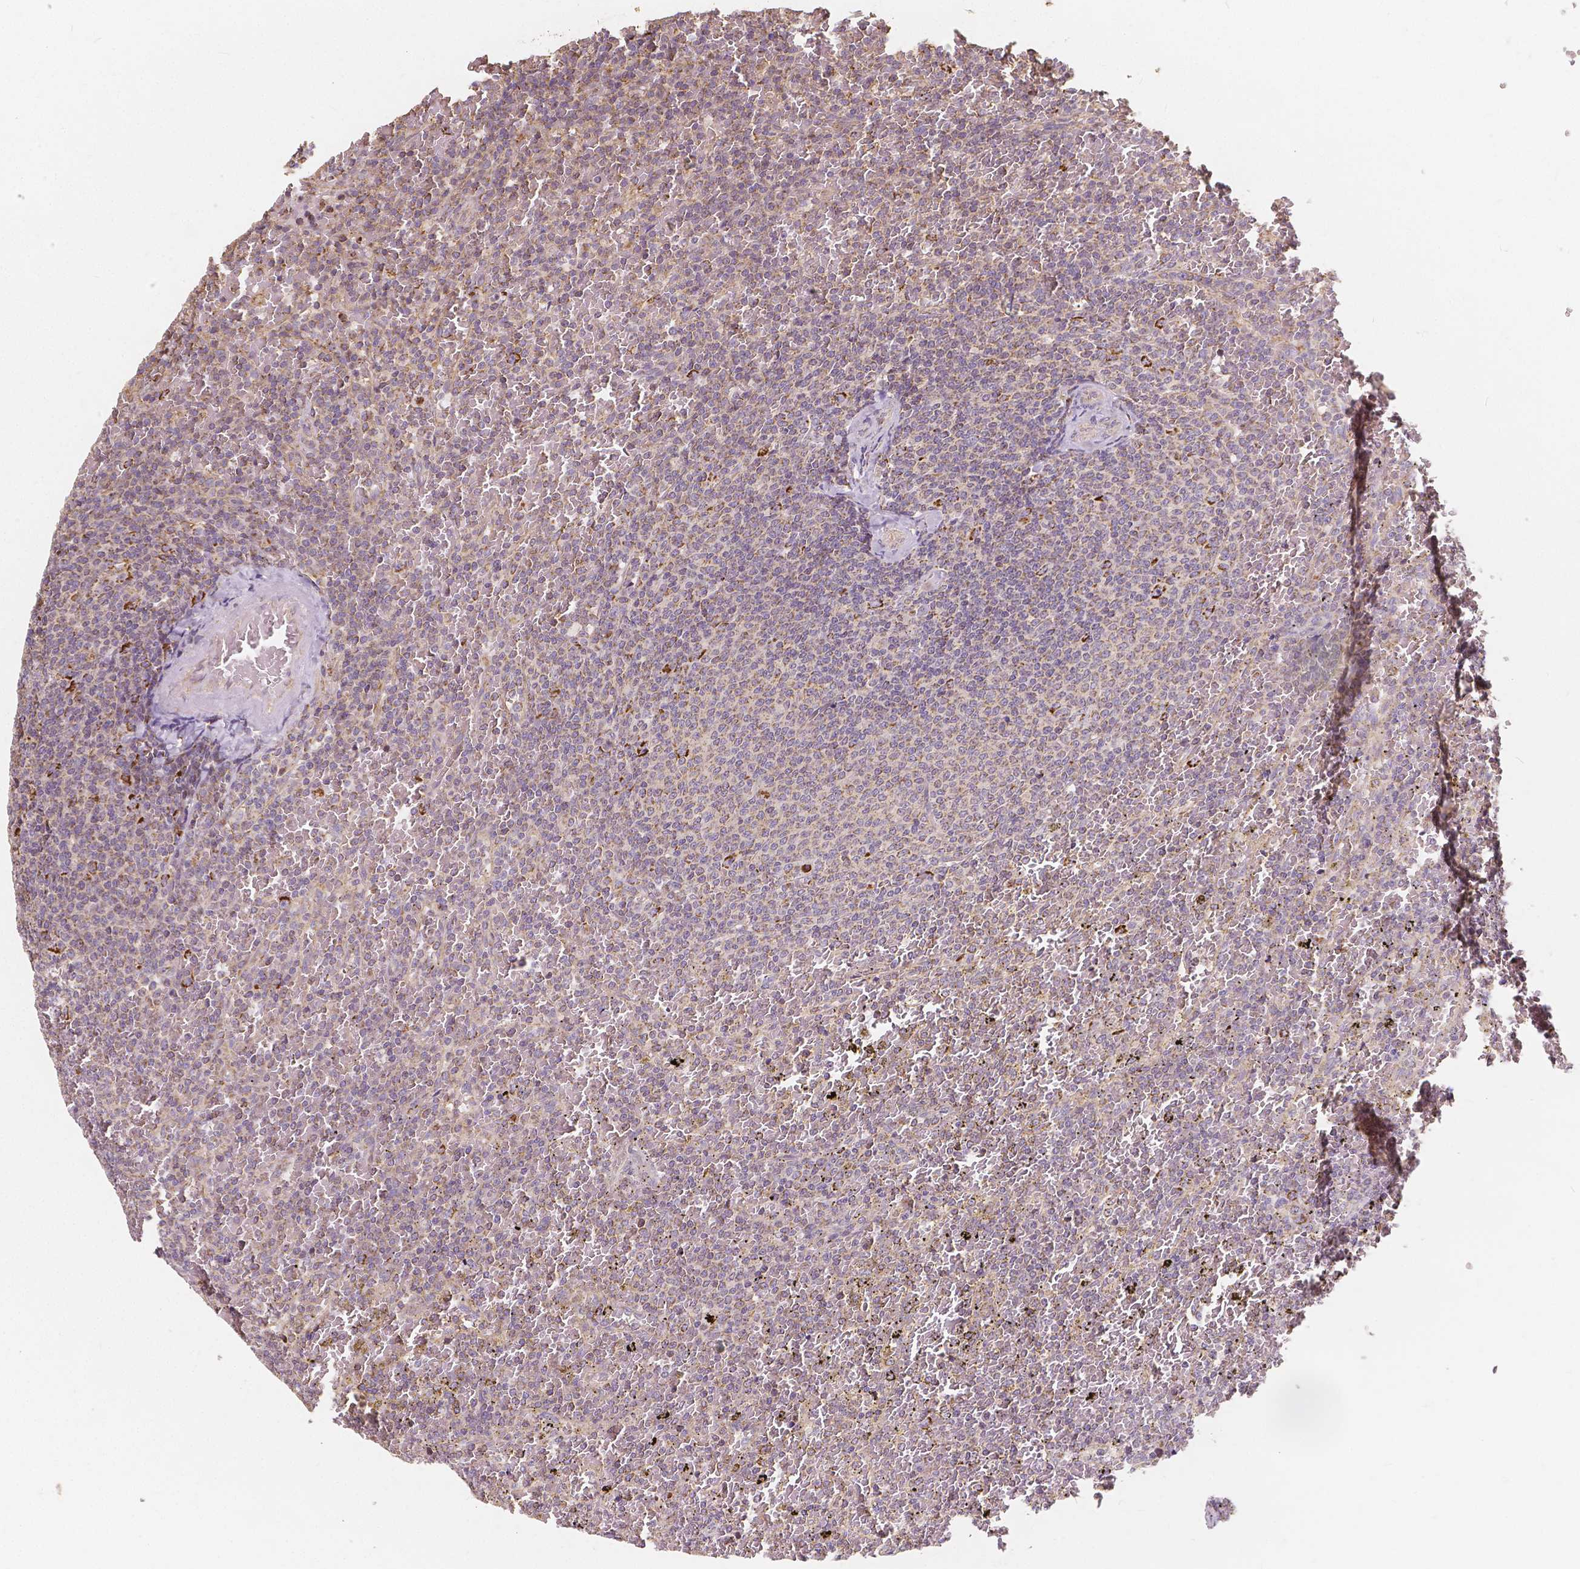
{"staining": {"intensity": "weak", "quantity": "25%-75%", "location": "cytoplasmic/membranous"}, "tissue": "lymphoma", "cell_type": "Tumor cells", "image_type": "cancer", "snomed": [{"axis": "morphology", "description": "Malignant lymphoma, non-Hodgkin's type, Low grade"}, {"axis": "topography", "description": "Spleen"}], "caption": "Weak cytoplasmic/membranous expression is identified in about 25%-75% of tumor cells in low-grade malignant lymphoma, non-Hodgkin's type. The protein is shown in brown color, while the nuclei are stained blue.", "gene": "PEX26", "patient": {"sex": "female", "age": 77}}